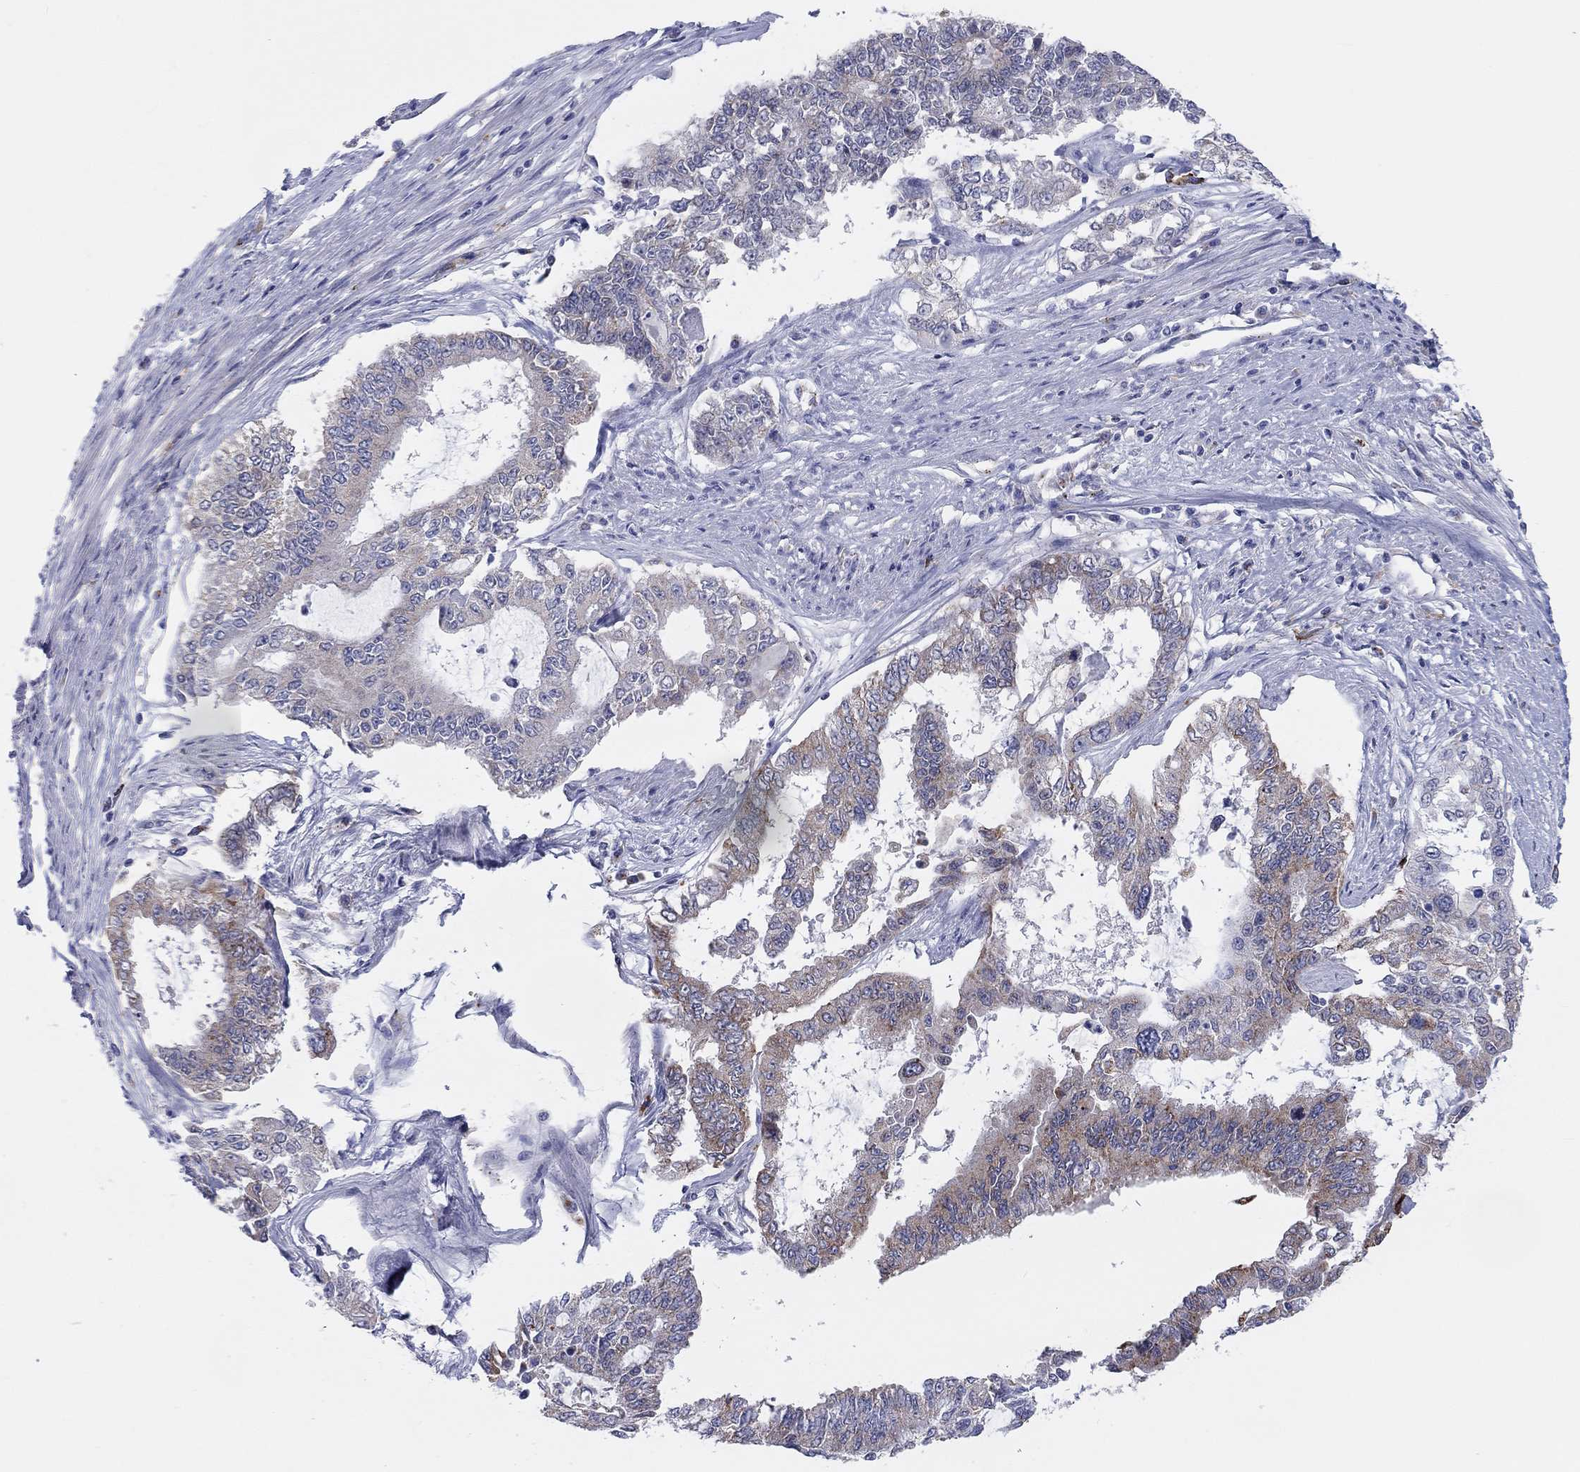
{"staining": {"intensity": "moderate", "quantity": "<25%", "location": "cytoplasmic/membranous"}, "tissue": "endometrial cancer", "cell_type": "Tumor cells", "image_type": "cancer", "snomed": [{"axis": "morphology", "description": "Adenocarcinoma, NOS"}, {"axis": "topography", "description": "Uterus"}], "caption": "Protein staining shows moderate cytoplasmic/membranous staining in approximately <25% of tumor cells in endometrial cancer. The staining is performed using DAB brown chromogen to label protein expression. The nuclei are counter-stained blue using hematoxylin.", "gene": "BCO2", "patient": {"sex": "female", "age": 59}}